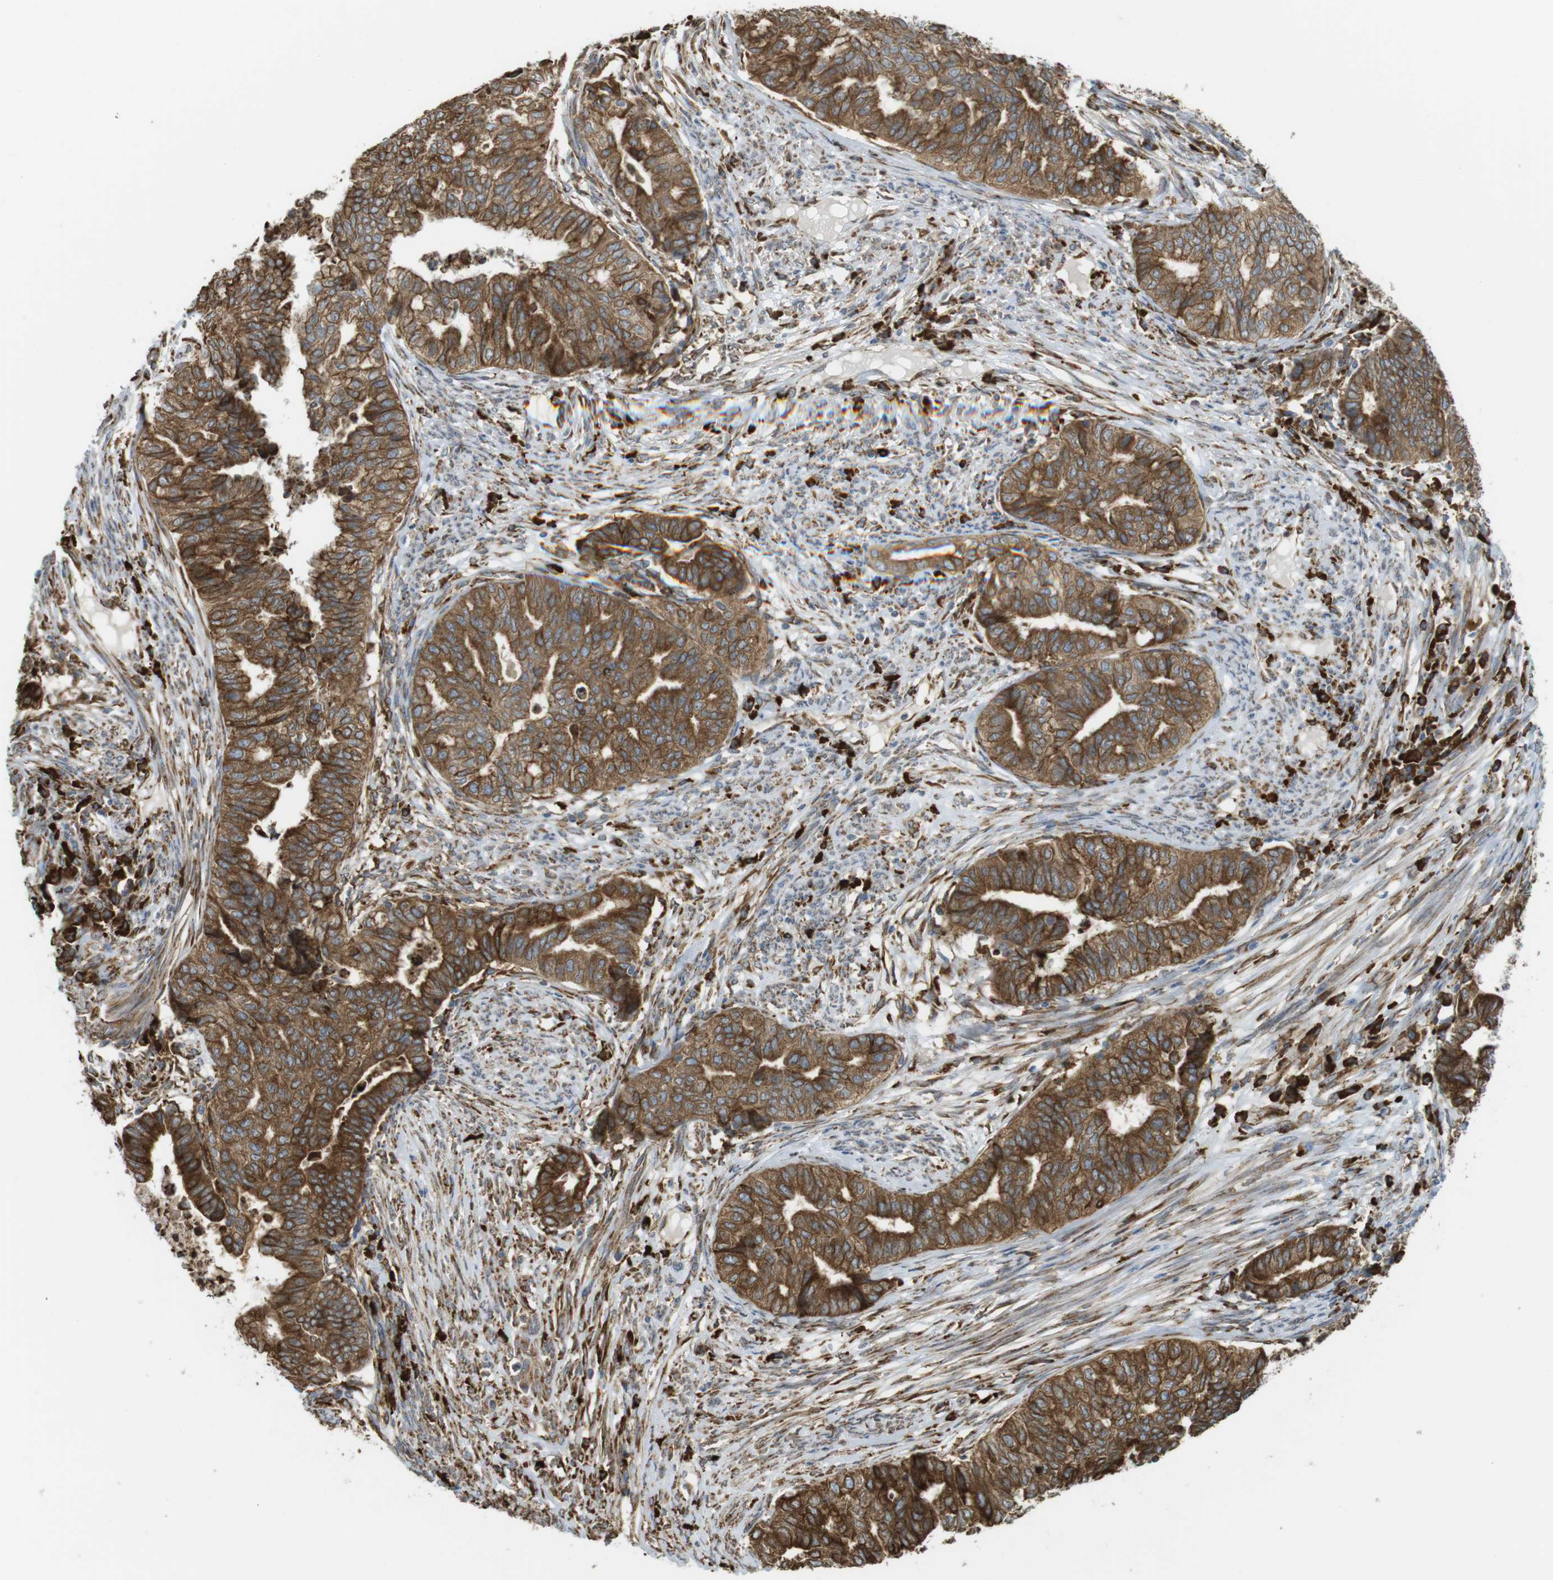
{"staining": {"intensity": "moderate", "quantity": ">75%", "location": "cytoplasmic/membranous"}, "tissue": "endometrial cancer", "cell_type": "Tumor cells", "image_type": "cancer", "snomed": [{"axis": "morphology", "description": "Adenocarcinoma, NOS"}, {"axis": "topography", "description": "Endometrium"}], "caption": "This micrograph shows endometrial cancer (adenocarcinoma) stained with immunohistochemistry to label a protein in brown. The cytoplasmic/membranous of tumor cells show moderate positivity for the protein. Nuclei are counter-stained blue.", "gene": "MBOAT2", "patient": {"sex": "female", "age": 79}}